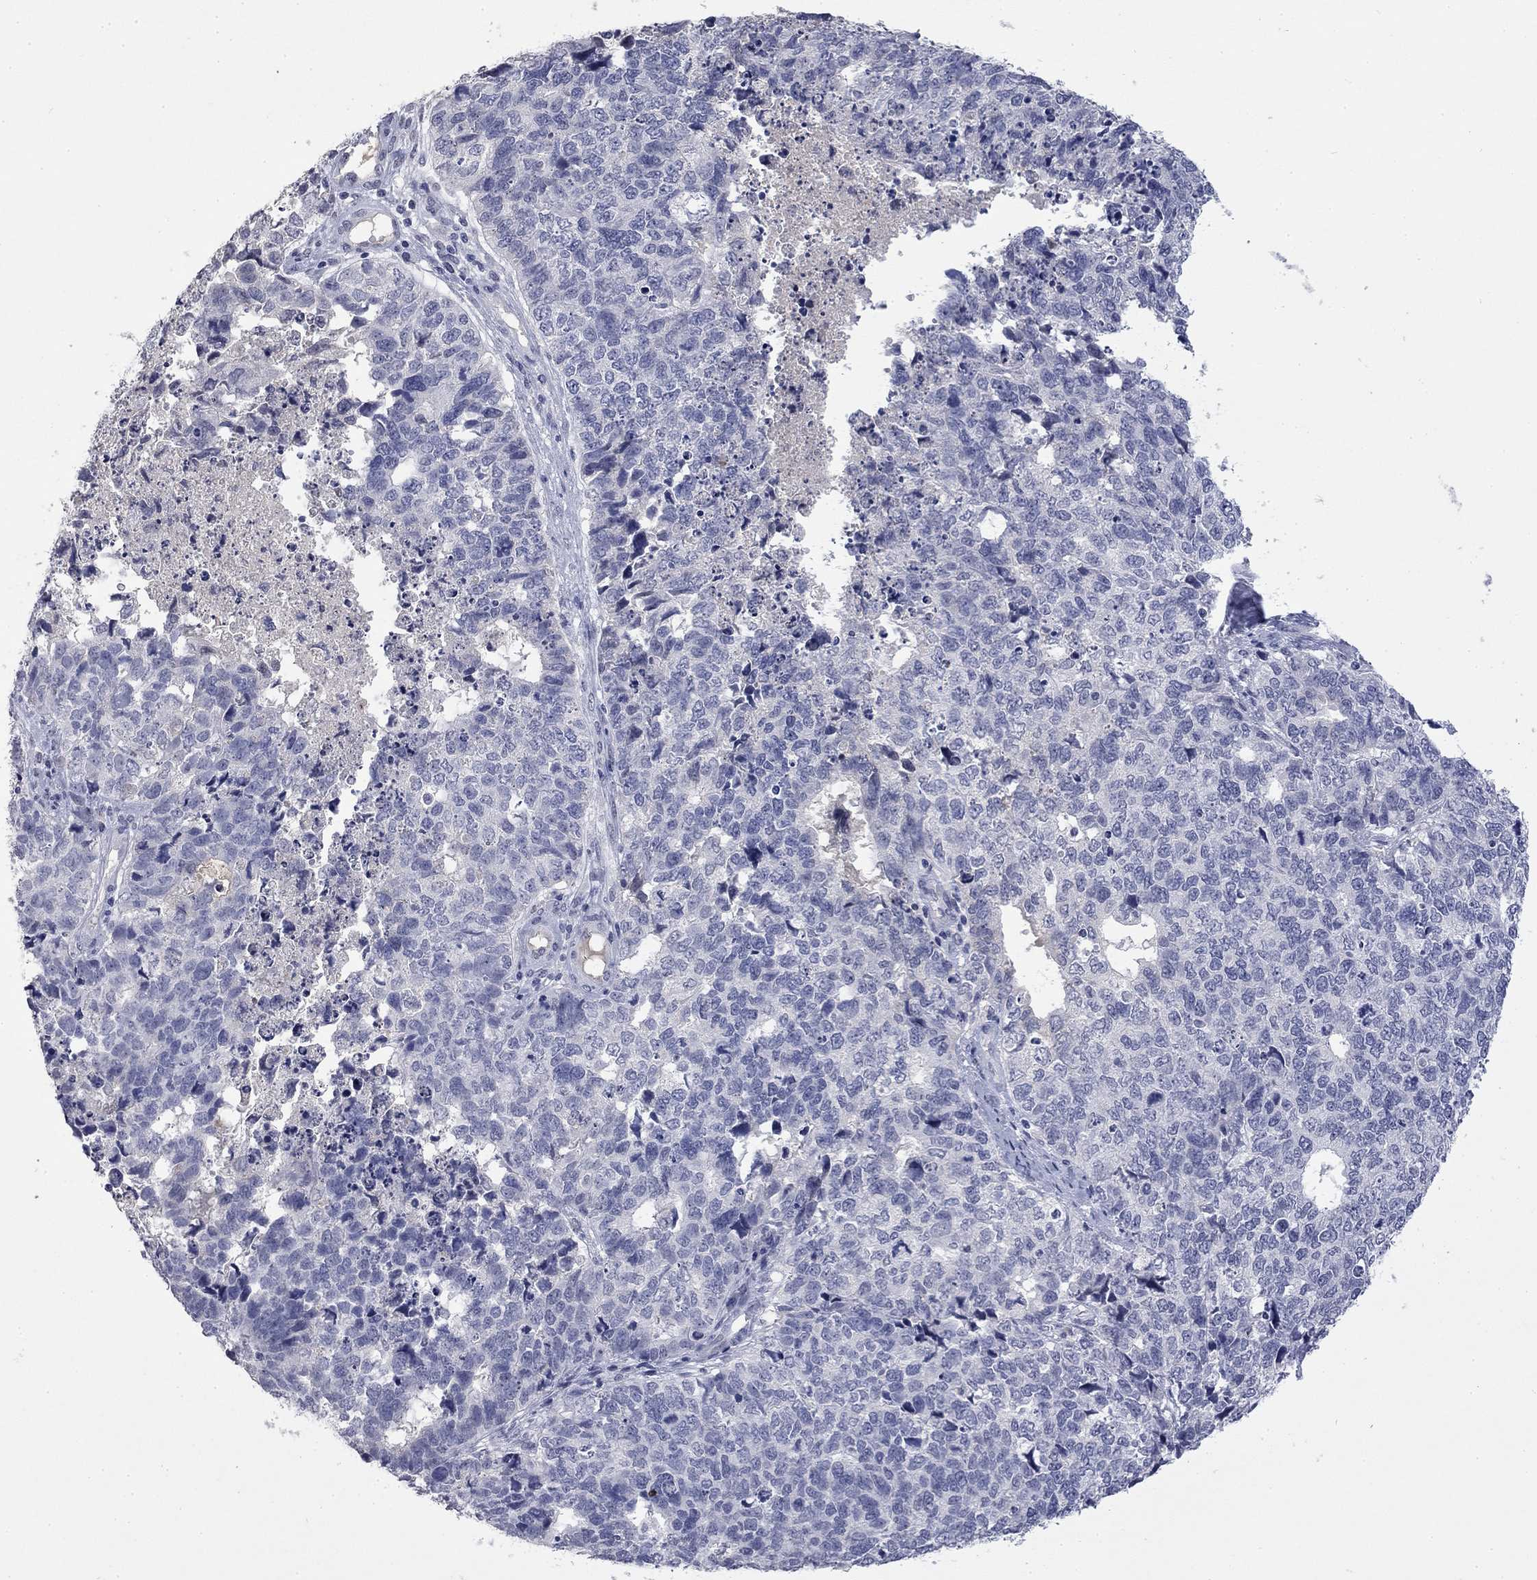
{"staining": {"intensity": "negative", "quantity": "none", "location": "none"}, "tissue": "cervical cancer", "cell_type": "Tumor cells", "image_type": "cancer", "snomed": [{"axis": "morphology", "description": "Squamous cell carcinoma, NOS"}, {"axis": "topography", "description": "Cervix"}], "caption": "The photomicrograph displays no staining of tumor cells in squamous cell carcinoma (cervical).", "gene": "SLC51A", "patient": {"sex": "female", "age": 63}}